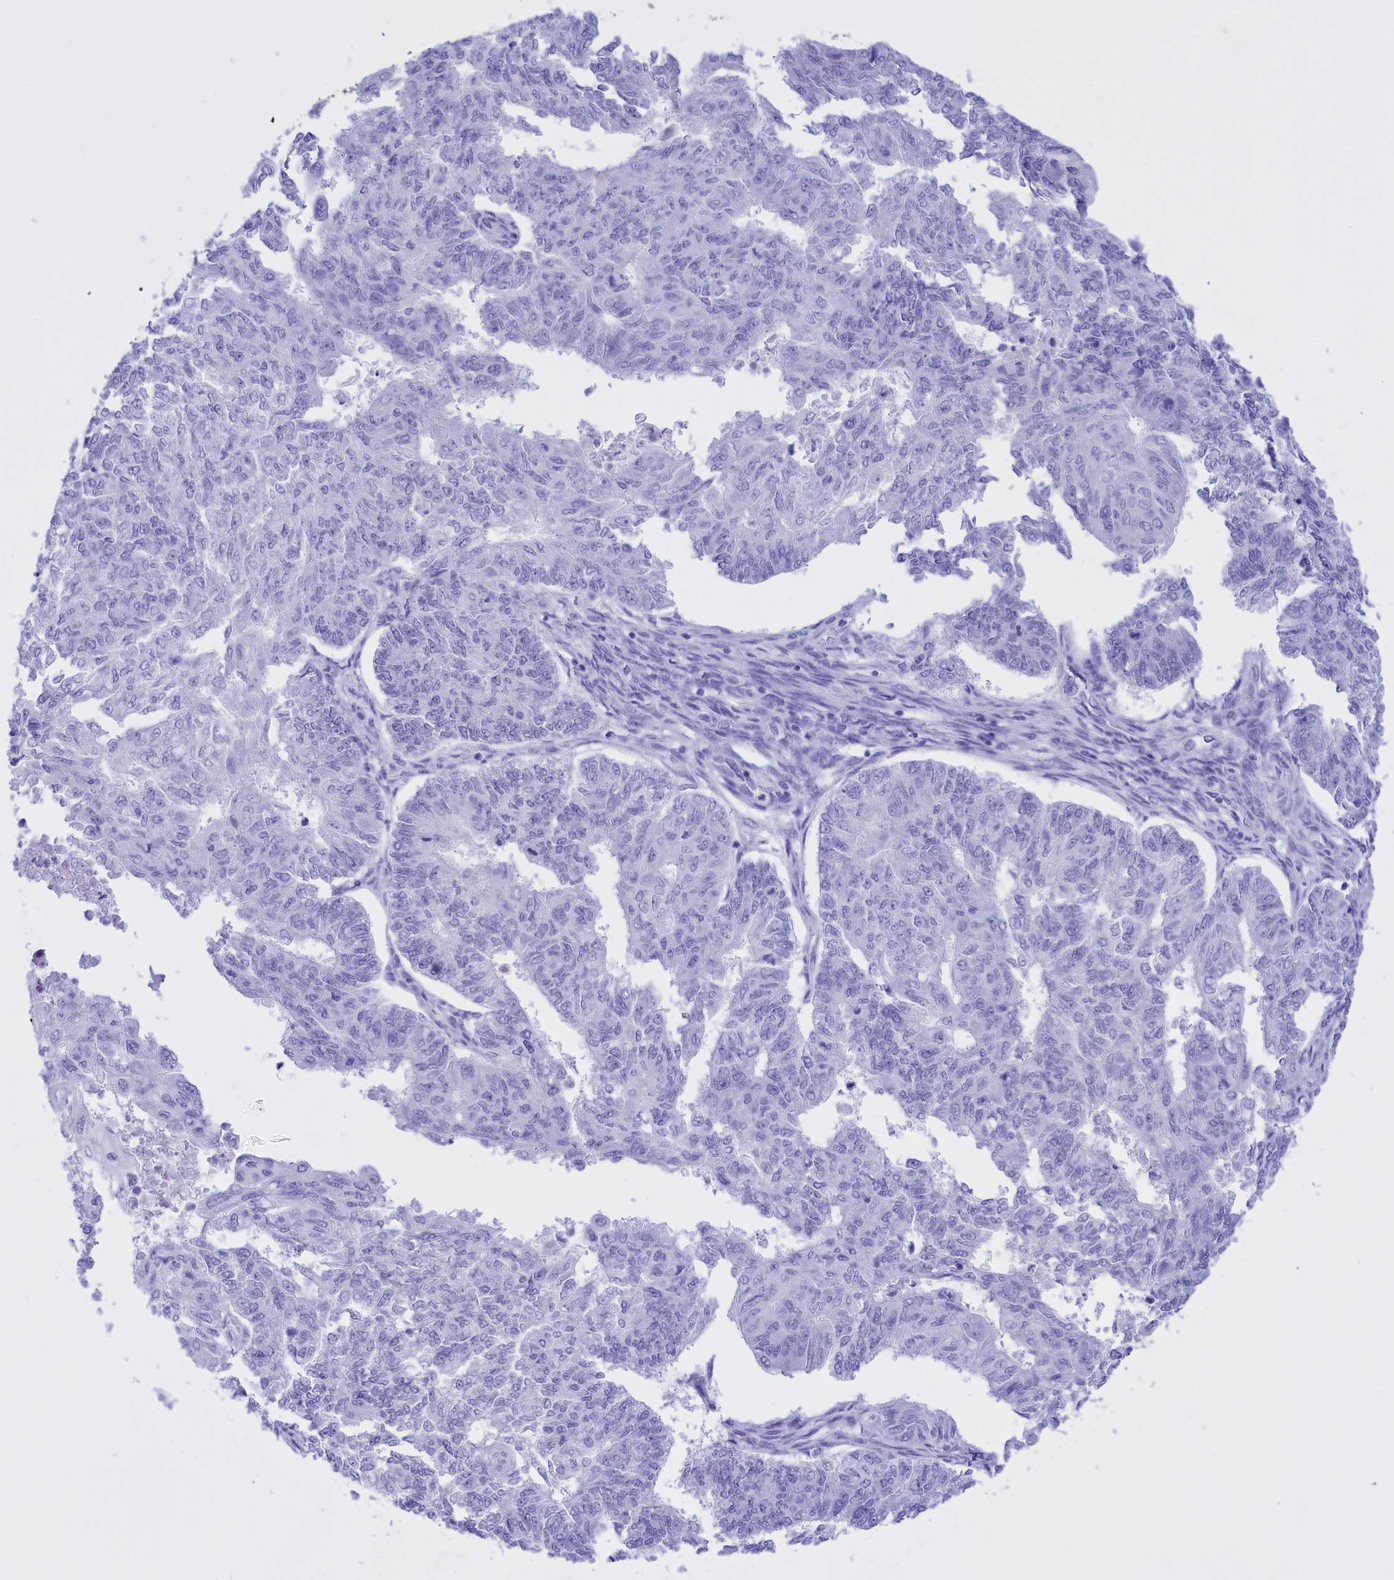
{"staining": {"intensity": "negative", "quantity": "none", "location": "none"}, "tissue": "endometrial cancer", "cell_type": "Tumor cells", "image_type": "cancer", "snomed": [{"axis": "morphology", "description": "Adenocarcinoma, NOS"}, {"axis": "topography", "description": "Endometrium"}], "caption": "Human endometrial cancer stained for a protein using immunohistochemistry (IHC) reveals no staining in tumor cells.", "gene": "BRI3", "patient": {"sex": "female", "age": 32}}